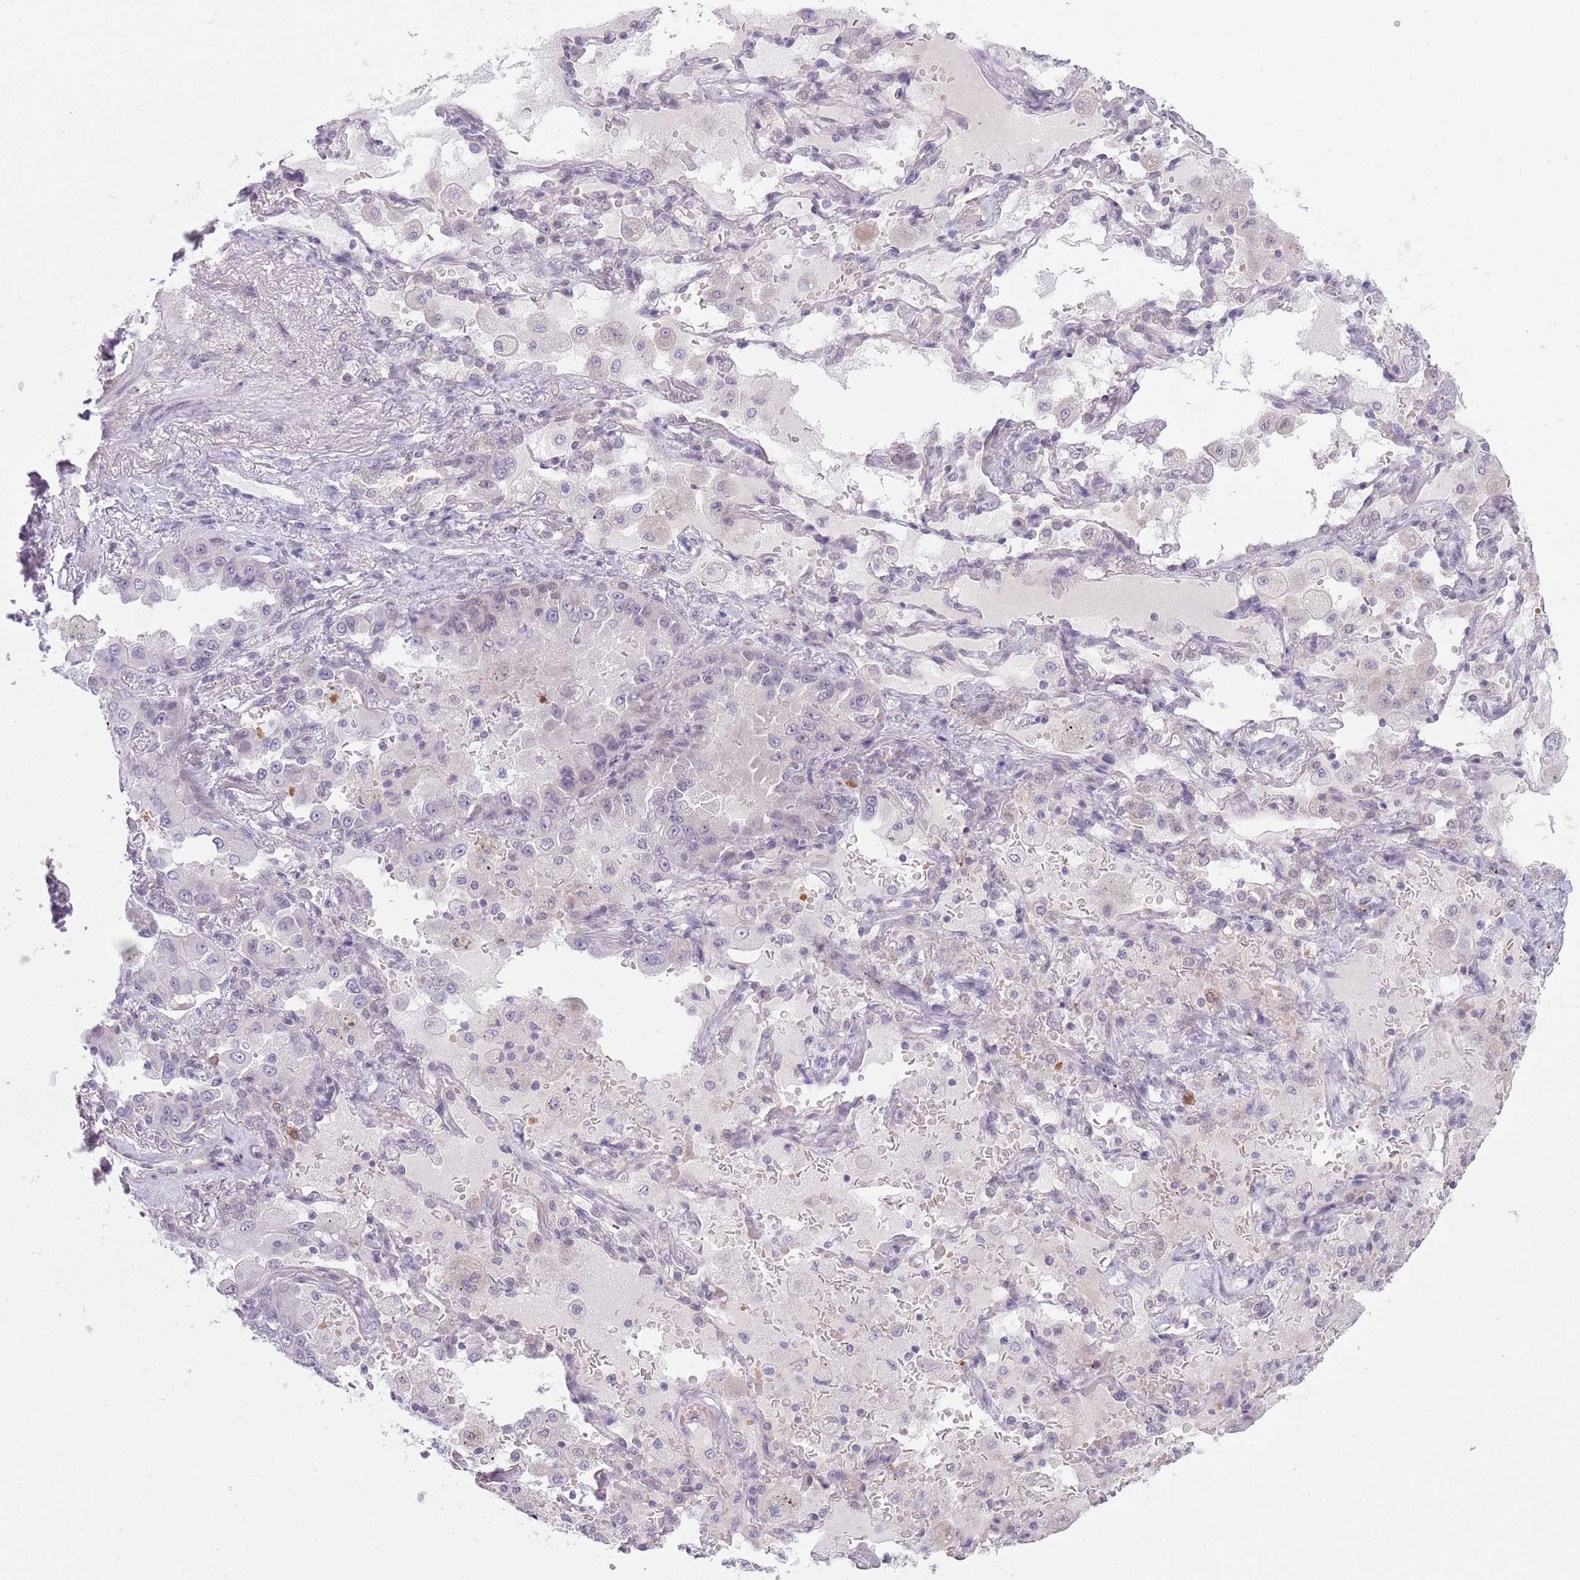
{"staining": {"intensity": "negative", "quantity": "none", "location": "none"}, "tissue": "lung cancer", "cell_type": "Tumor cells", "image_type": "cancer", "snomed": [{"axis": "morphology", "description": "Squamous cell carcinoma, NOS"}, {"axis": "topography", "description": "Lung"}], "caption": "Immunohistochemical staining of lung squamous cell carcinoma shows no significant expression in tumor cells. (DAB (3,3'-diaminobenzidine) immunohistochemistry with hematoxylin counter stain).", "gene": "ZNF574", "patient": {"sex": "male", "age": 74}}